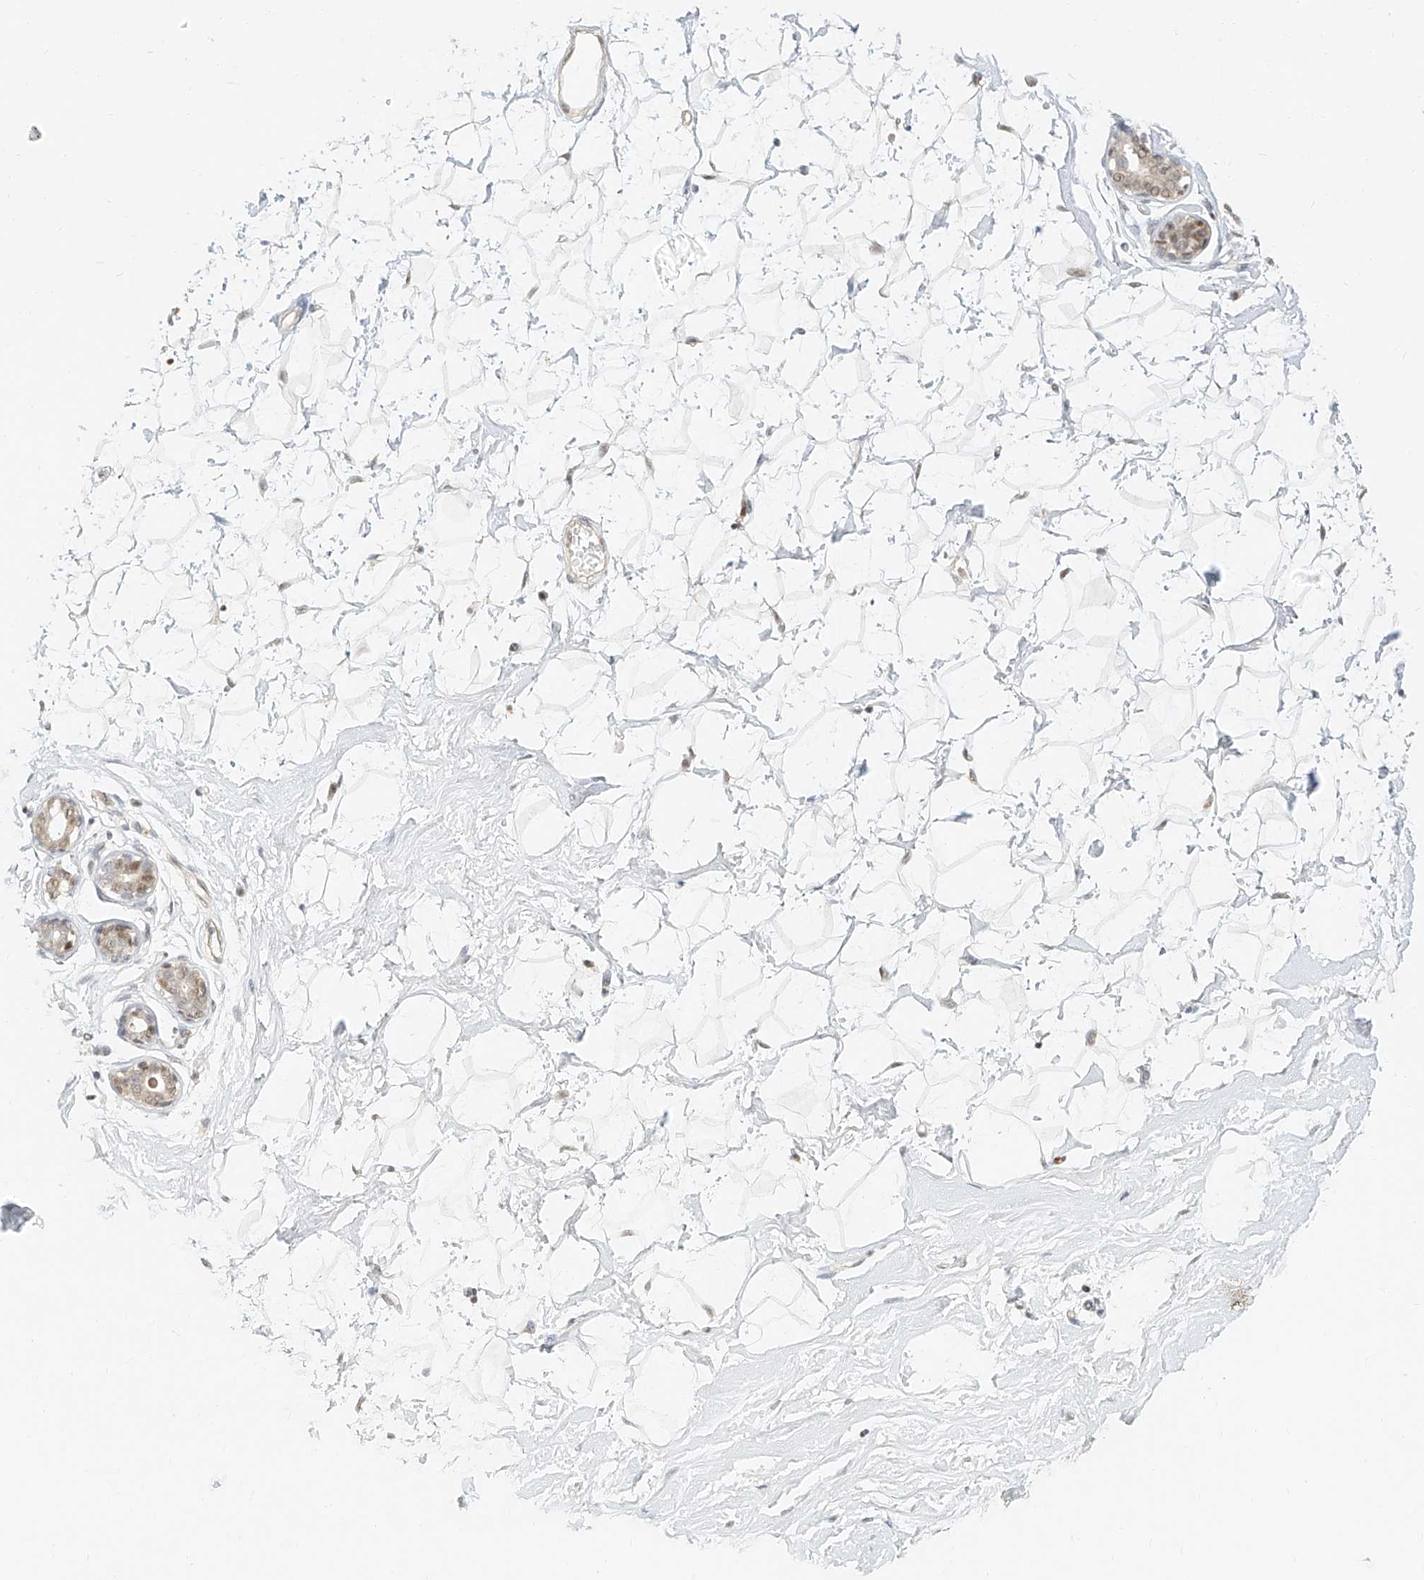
{"staining": {"intensity": "negative", "quantity": "none", "location": "none"}, "tissue": "breast", "cell_type": "Adipocytes", "image_type": "normal", "snomed": [{"axis": "morphology", "description": "Normal tissue, NOS"}, {"axis": "morphology", "description": "Adenoma, NOS"}, {"axis": "topography", "description": "Breast"}], "caption": "A photomicrograph of breast stained for a protein reveals no brown staining in adipocytes.", "gene": "CXorf58", "patient": {"sex": "female", "age": 23}}